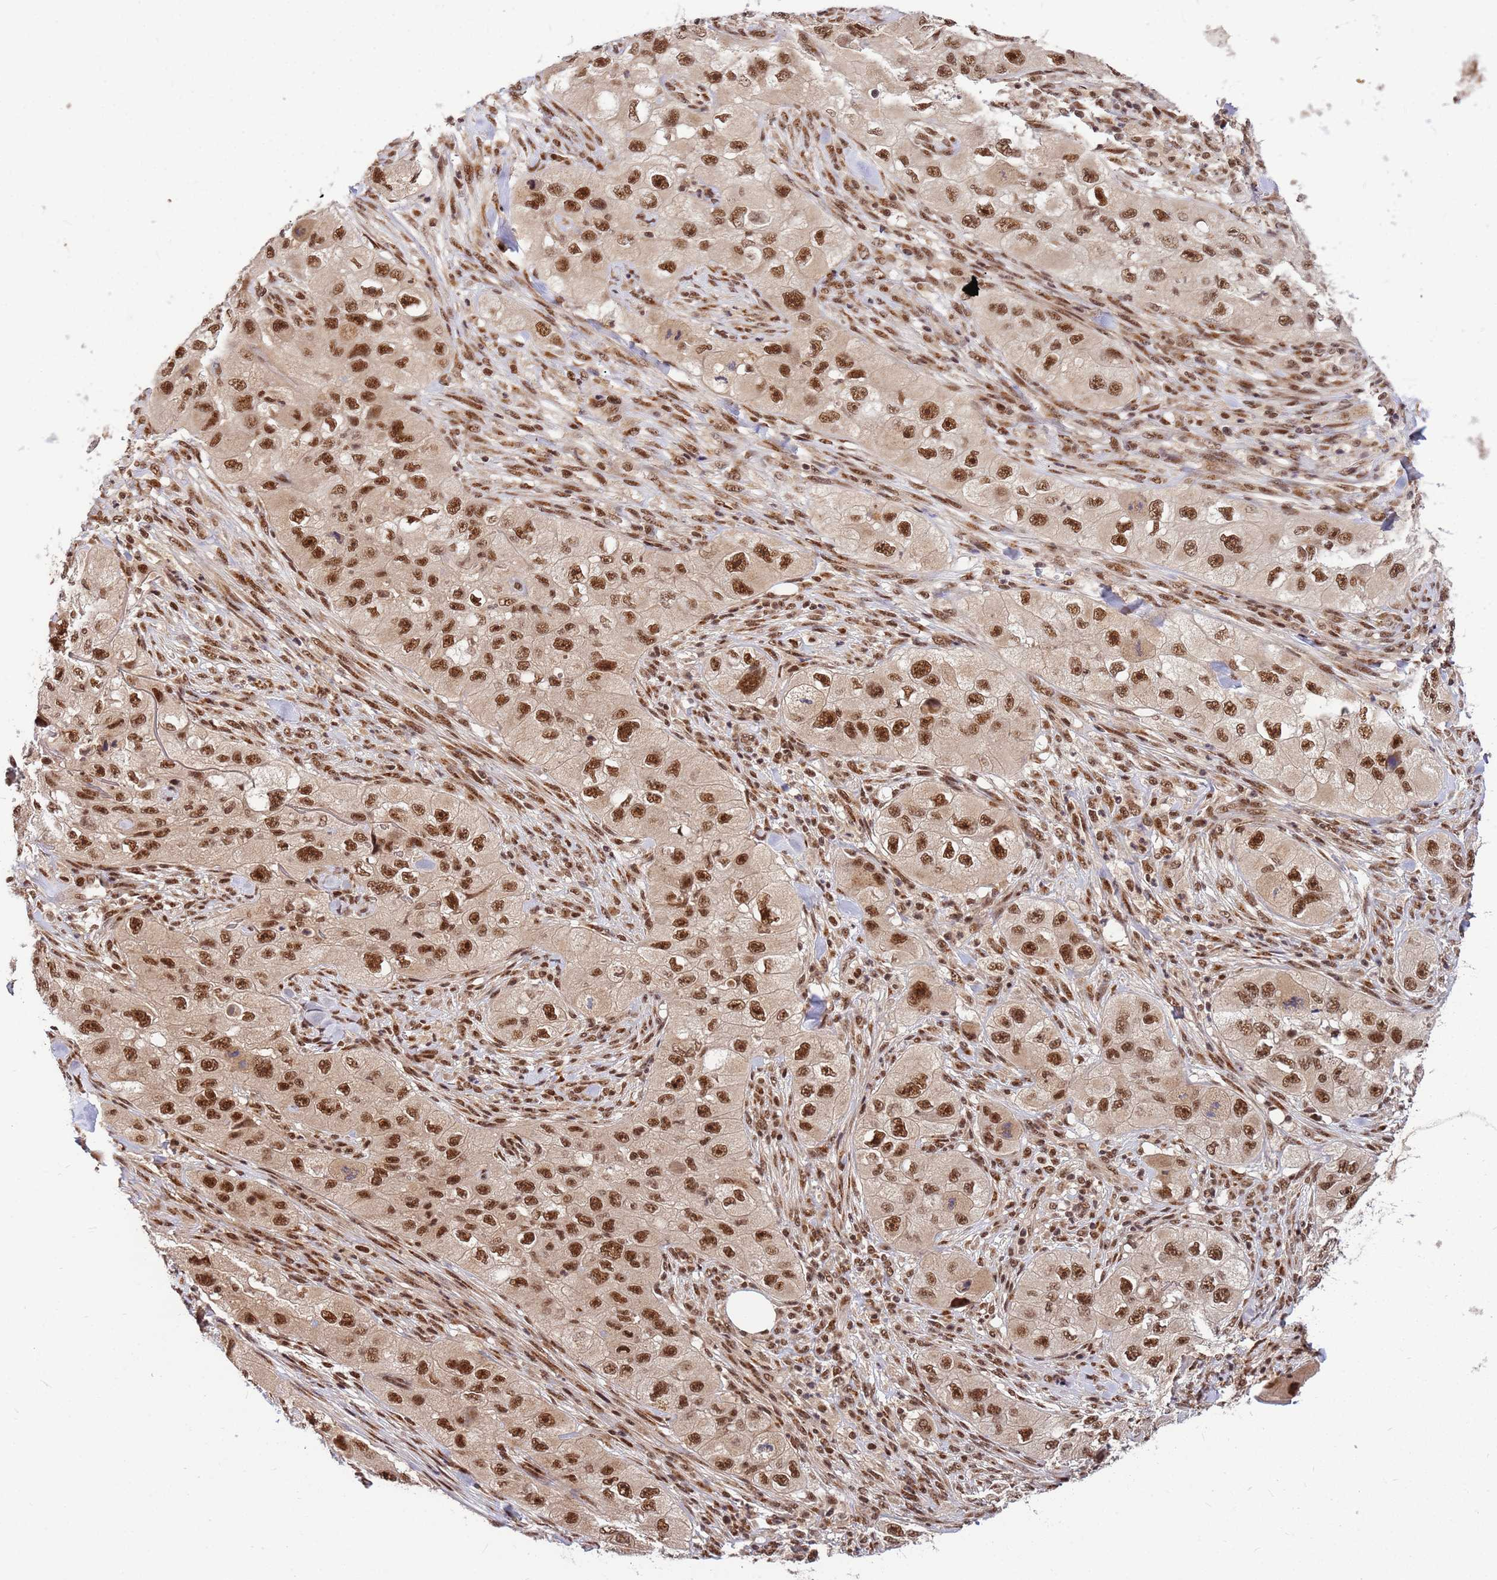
{"staining": {"intensity": "strong", "quantity": ">75%", "location": "nuclear"}, "tissue": "skin cancer", "cell_type": "Tumor cells", "image_type": "cancer", "snomed": [{"axis": "morphology", "description": "Squamous cell carcinoma, NOS"}, {"axis": "topography", "description": "Skin"}, {"axis": "topography", "description": "Subcutis"}], "caption": "High-magnification brightfield microscopy of skin squamous cell carcinoma stained with DAB (brown) and counterstained with hematoxylin (blue). tumor cells exhibit strong nuclear positivity is identified in about>75% of cells.", "gene": "NCBP2", "patient": {"sex": "male", "age": 73}}